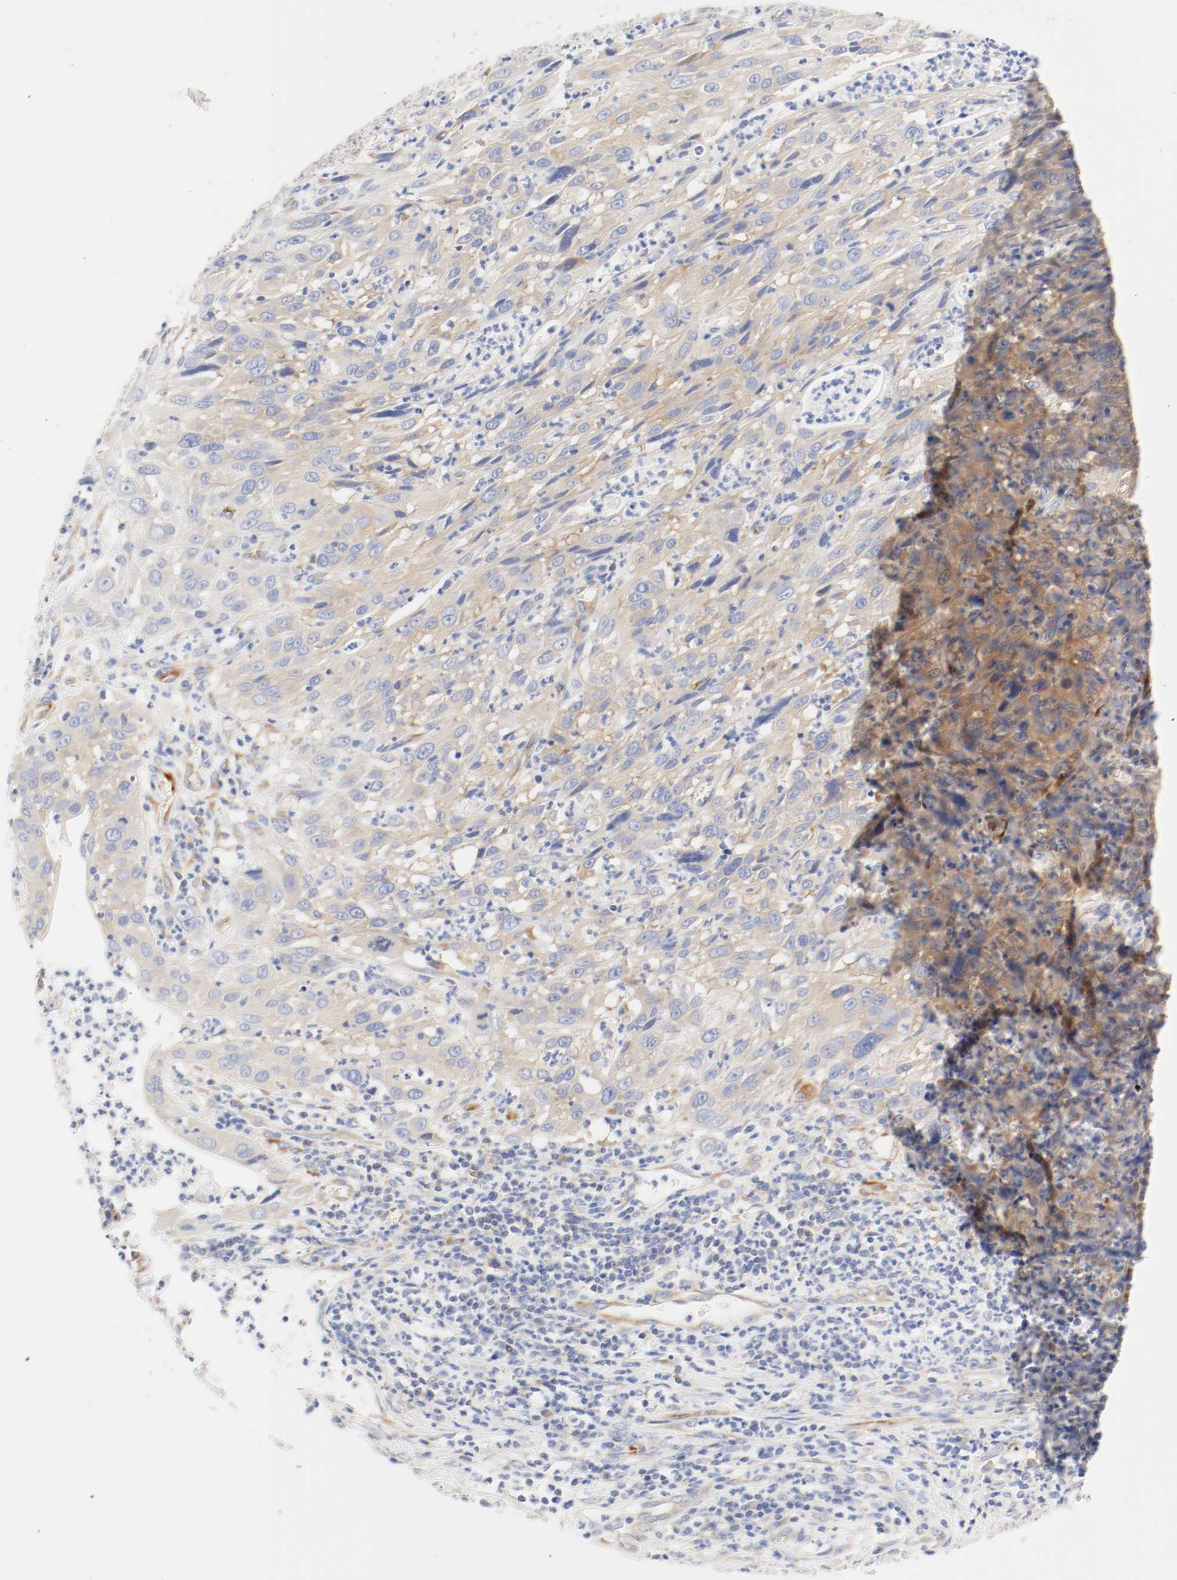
{"staining": {"intensity": "moderate", "quantity": ">75%", "location": "cytoplasmic/membranous"}, "tissue": "cervical cancer", "cell_type": "Tumor cells", "image_type": "cancer", "snomed": [{"axis": "morphology", "description": "Squamous cell carcinoma, NOS"}, {"axis": "topography", "description": "Cervix"}], "caption": "Immunohistochemical staining of squamous cell carcinoma (cervical) exhibits moderate cytoplasmic/membranous protein positivity in approximately >75% of tumor cells.", "gene": "GIT1", "patient": {"sex": "female", "age": 32}}